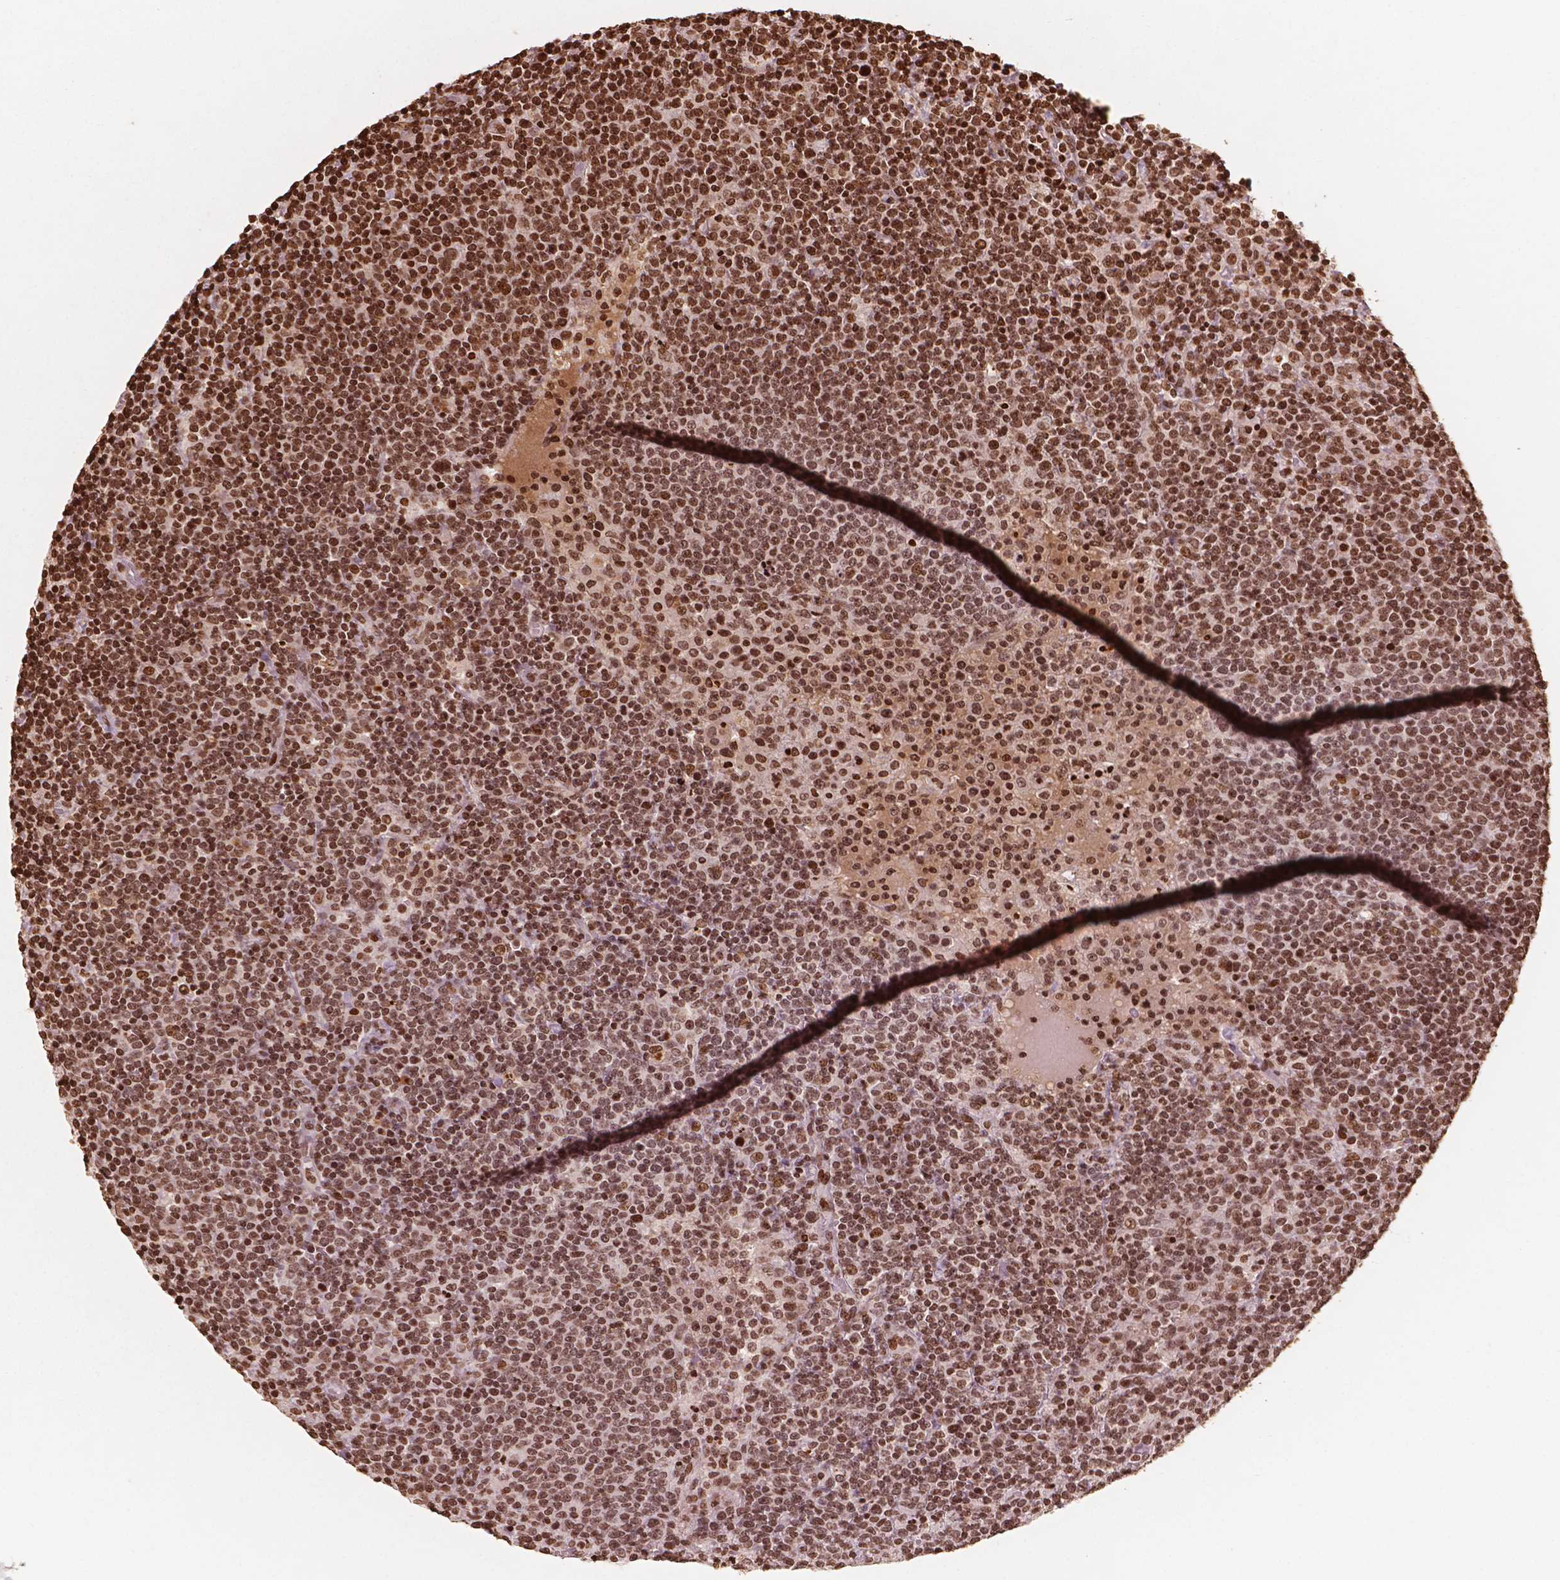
{"staining": {"intensity": "strong", "quantity": ">75%", "location": "nuclear"}, "tissue": "lymphoma", "cell_type": "Tumor cells", "image_type": "cancer", "snomed": [{"axis": "morphology", "description": "Malignant lymphoma, non-Hodgkin's type, High grade"}, {"axis": "topography", "description": "Lymph node"}], "caption": "An IHC micrograph of neoplastic tissue is shown. Protein staining in brown shows strong nuclear positivity in lymphoma within tumor cells.", "gene": "H3C7", "patient": {"sex": "male", "age": 61}}